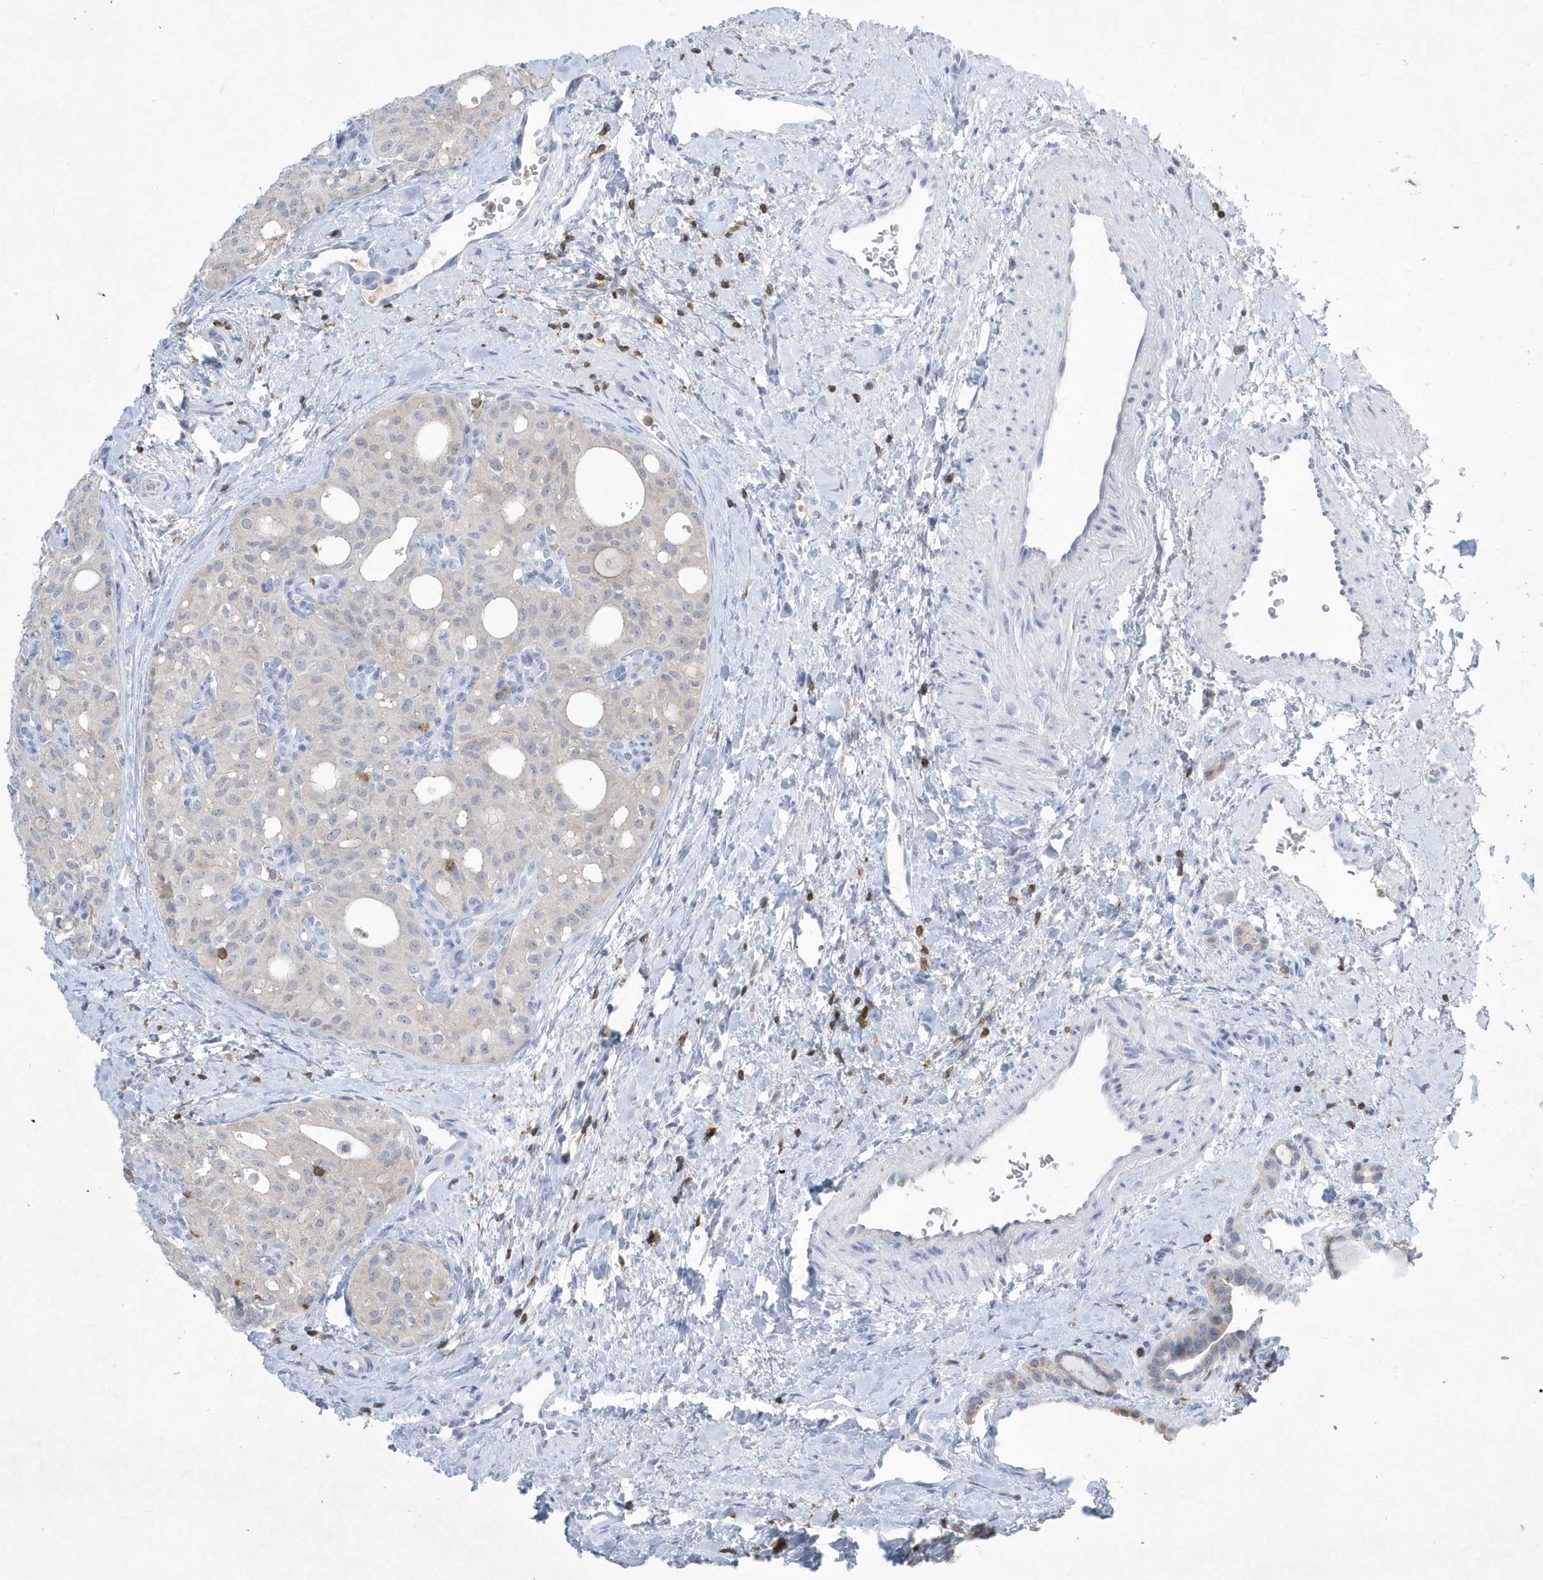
{"staining": {"intensity": "negative", "quantity": "none", "location": "none"}, "tissue": "thyroid cancer", "cell_type": "Tumor cells", "image_type": "cancer", "snomed": [{"axis": "morphology", "description": "Follicular adenoma carcinoma, NOS"}, {"axis": "topography", "description": "Thyroid gland"}], "caption": "The photomicrograph demonstrates no significant positivity in tumor cells of follicular adenoma carcinoma (thyroid). (DAB immunohistochemistry (IHC) visualized using brightfield microscopy, high magnification).", "gene": "PSD4", "patient": {"sex": "male", "age": 75}}